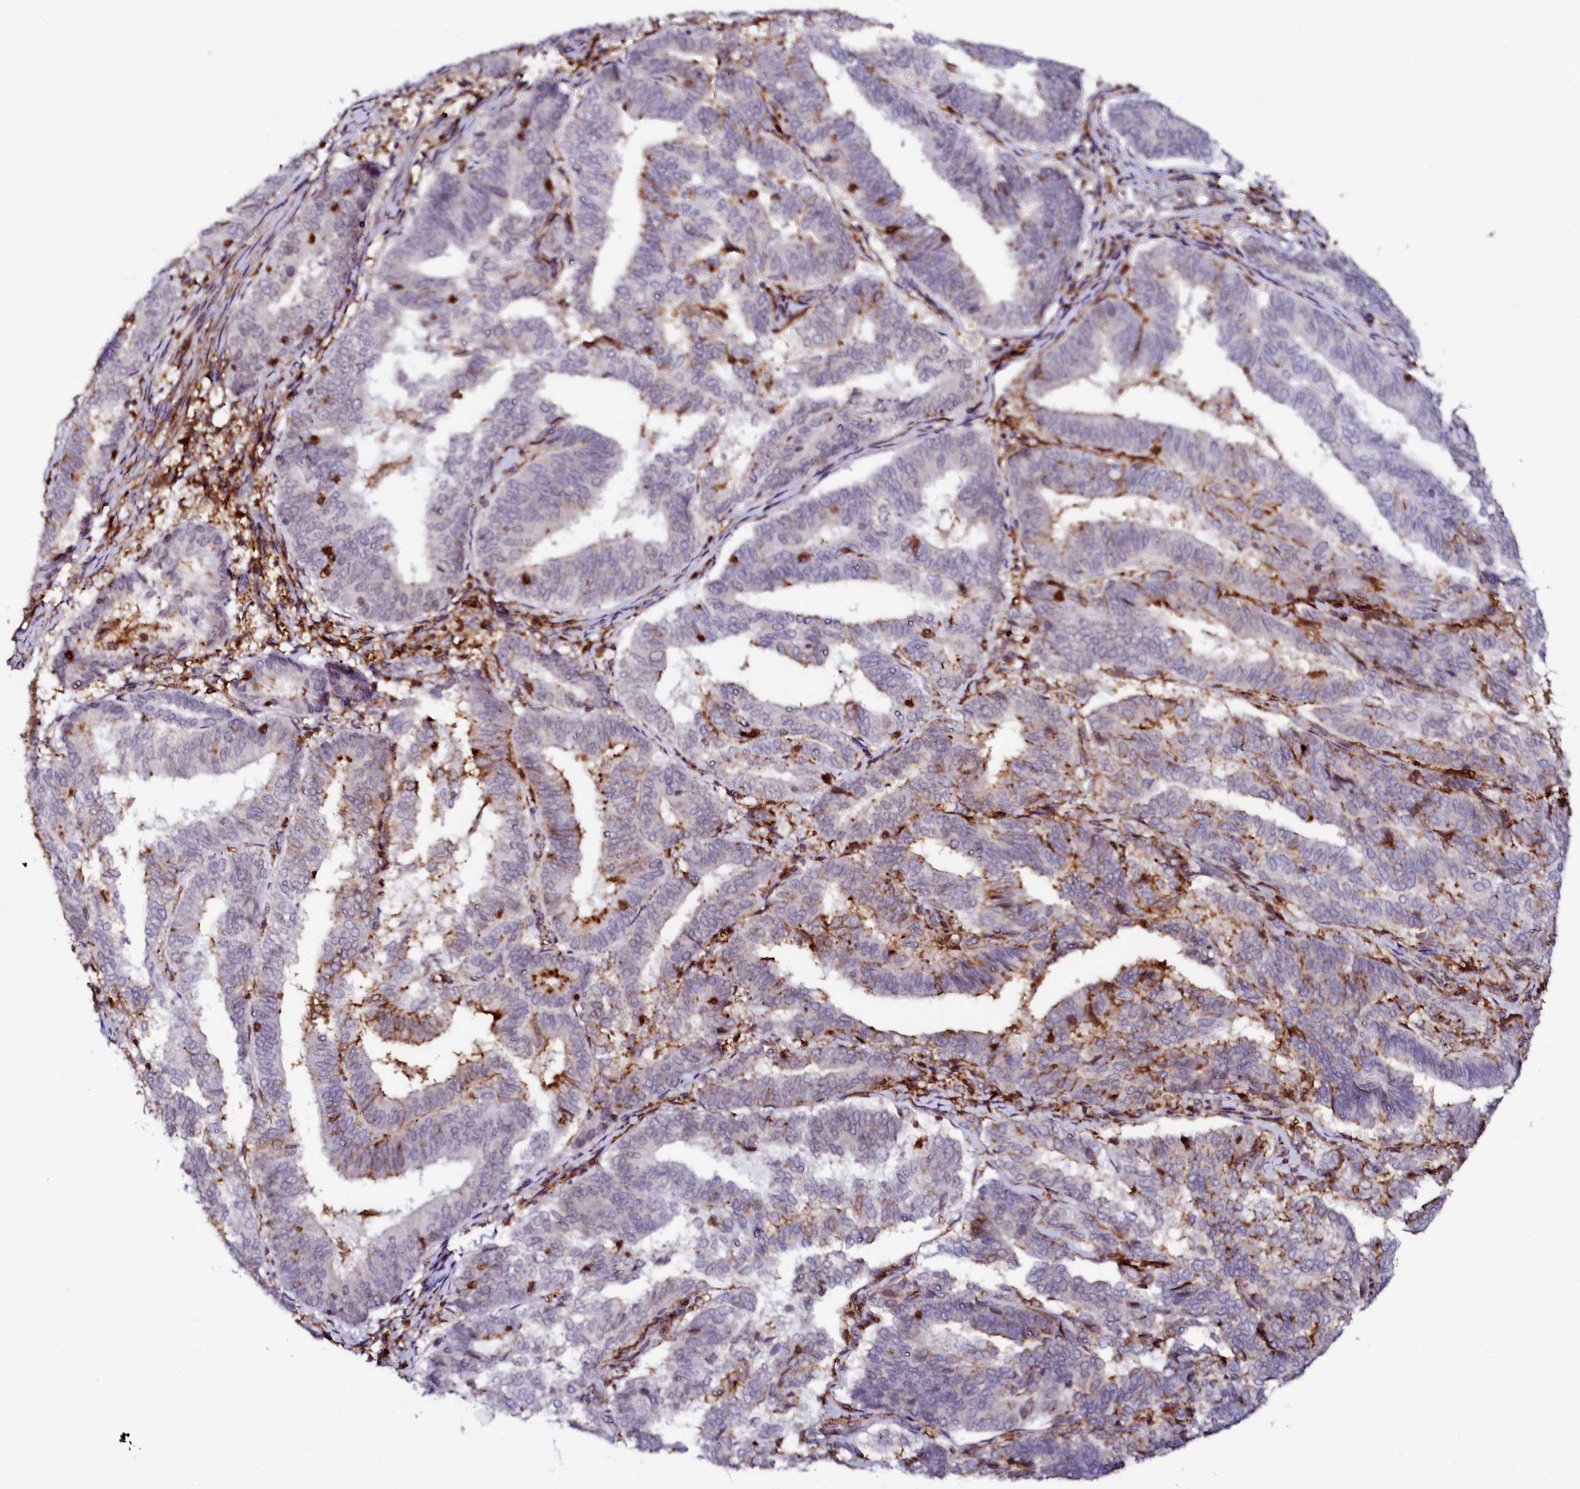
{"staining": {"intensity": "weak", "quantity": "<25%", "location": "cytoplasmic/membranous"}, "tissue": "endometrial cancer", "cell_type": "Tumor cells", "image_type": "cancer", "snomed": [{"axis": "morphology", "description": "Adenocarcinoma, NOS"}, {"axis": "topography", "description": "Endometrium"}], "caption": "DAB (3,3'-diaminobenzidine) immunohistochemical staining of human endometrial cancer (adenocarcinoma) shows no significant positivity in tumor cells.", "gene": "AAAS", "patient": {"sex": "female", "age": 80}}